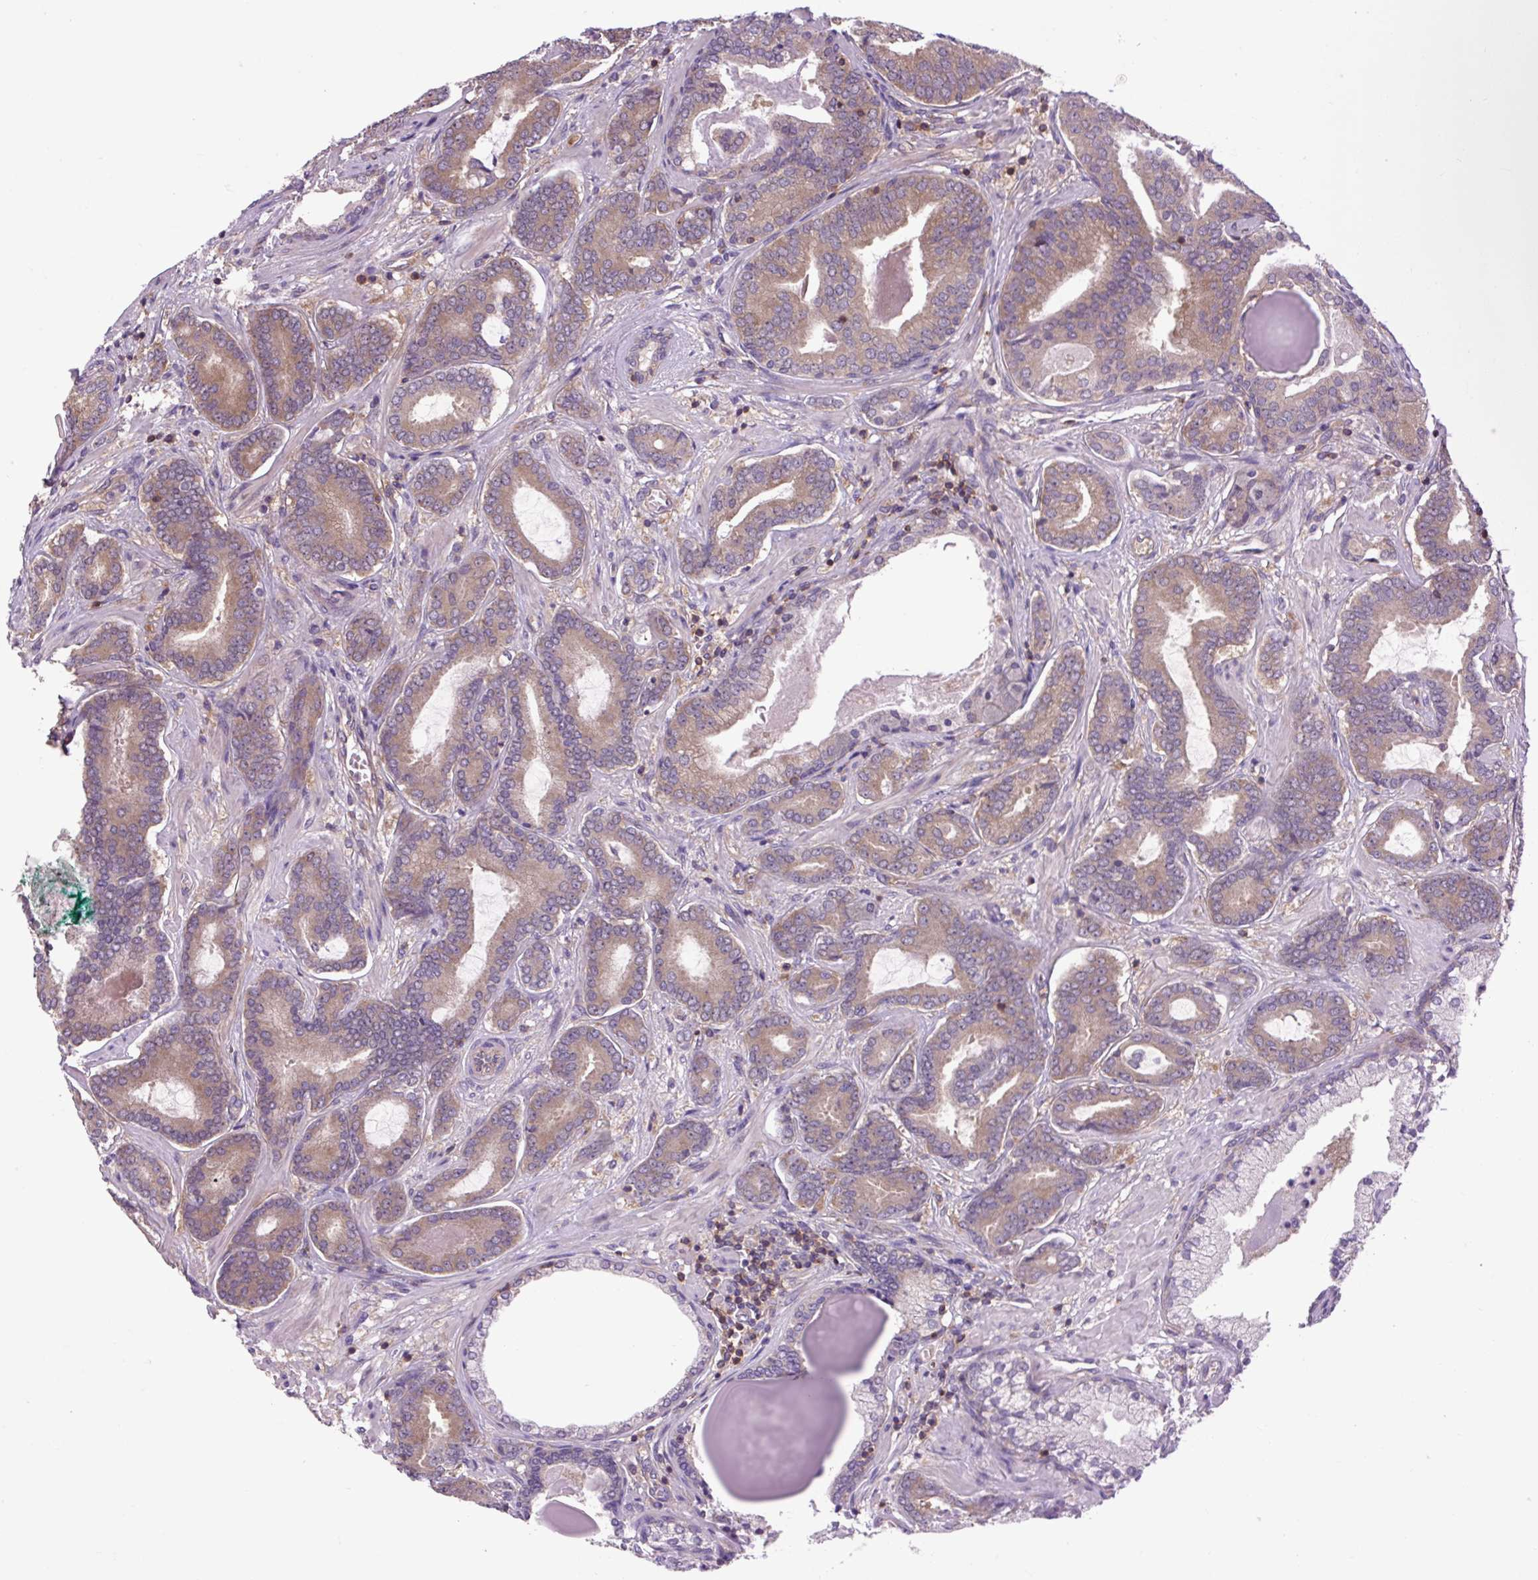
{"staining": {"intensity": "moderate", "quantity": ">75%", "location": "cytoplasmic/membranous"}, "tissue": "prostate cancer", "cell_type": "Tumor cells", "image_type": "cancer", "snomed": [{"axis": "morphology", "description": "Adenocarcinoma, Low grade"}, {"axis": "topography", "description": "Prostate and seminal vesicle, NOS"}], "caption": "Immunohistochemistry histopathology image of human prostate cancer stained for a protein (brown), which reveals medium levels of moderate cytoplasmic/membranous positivity in about >75% of tumor cells.", "gene": "PLCG1", "patient": {"sex": "male", "age": 61}}